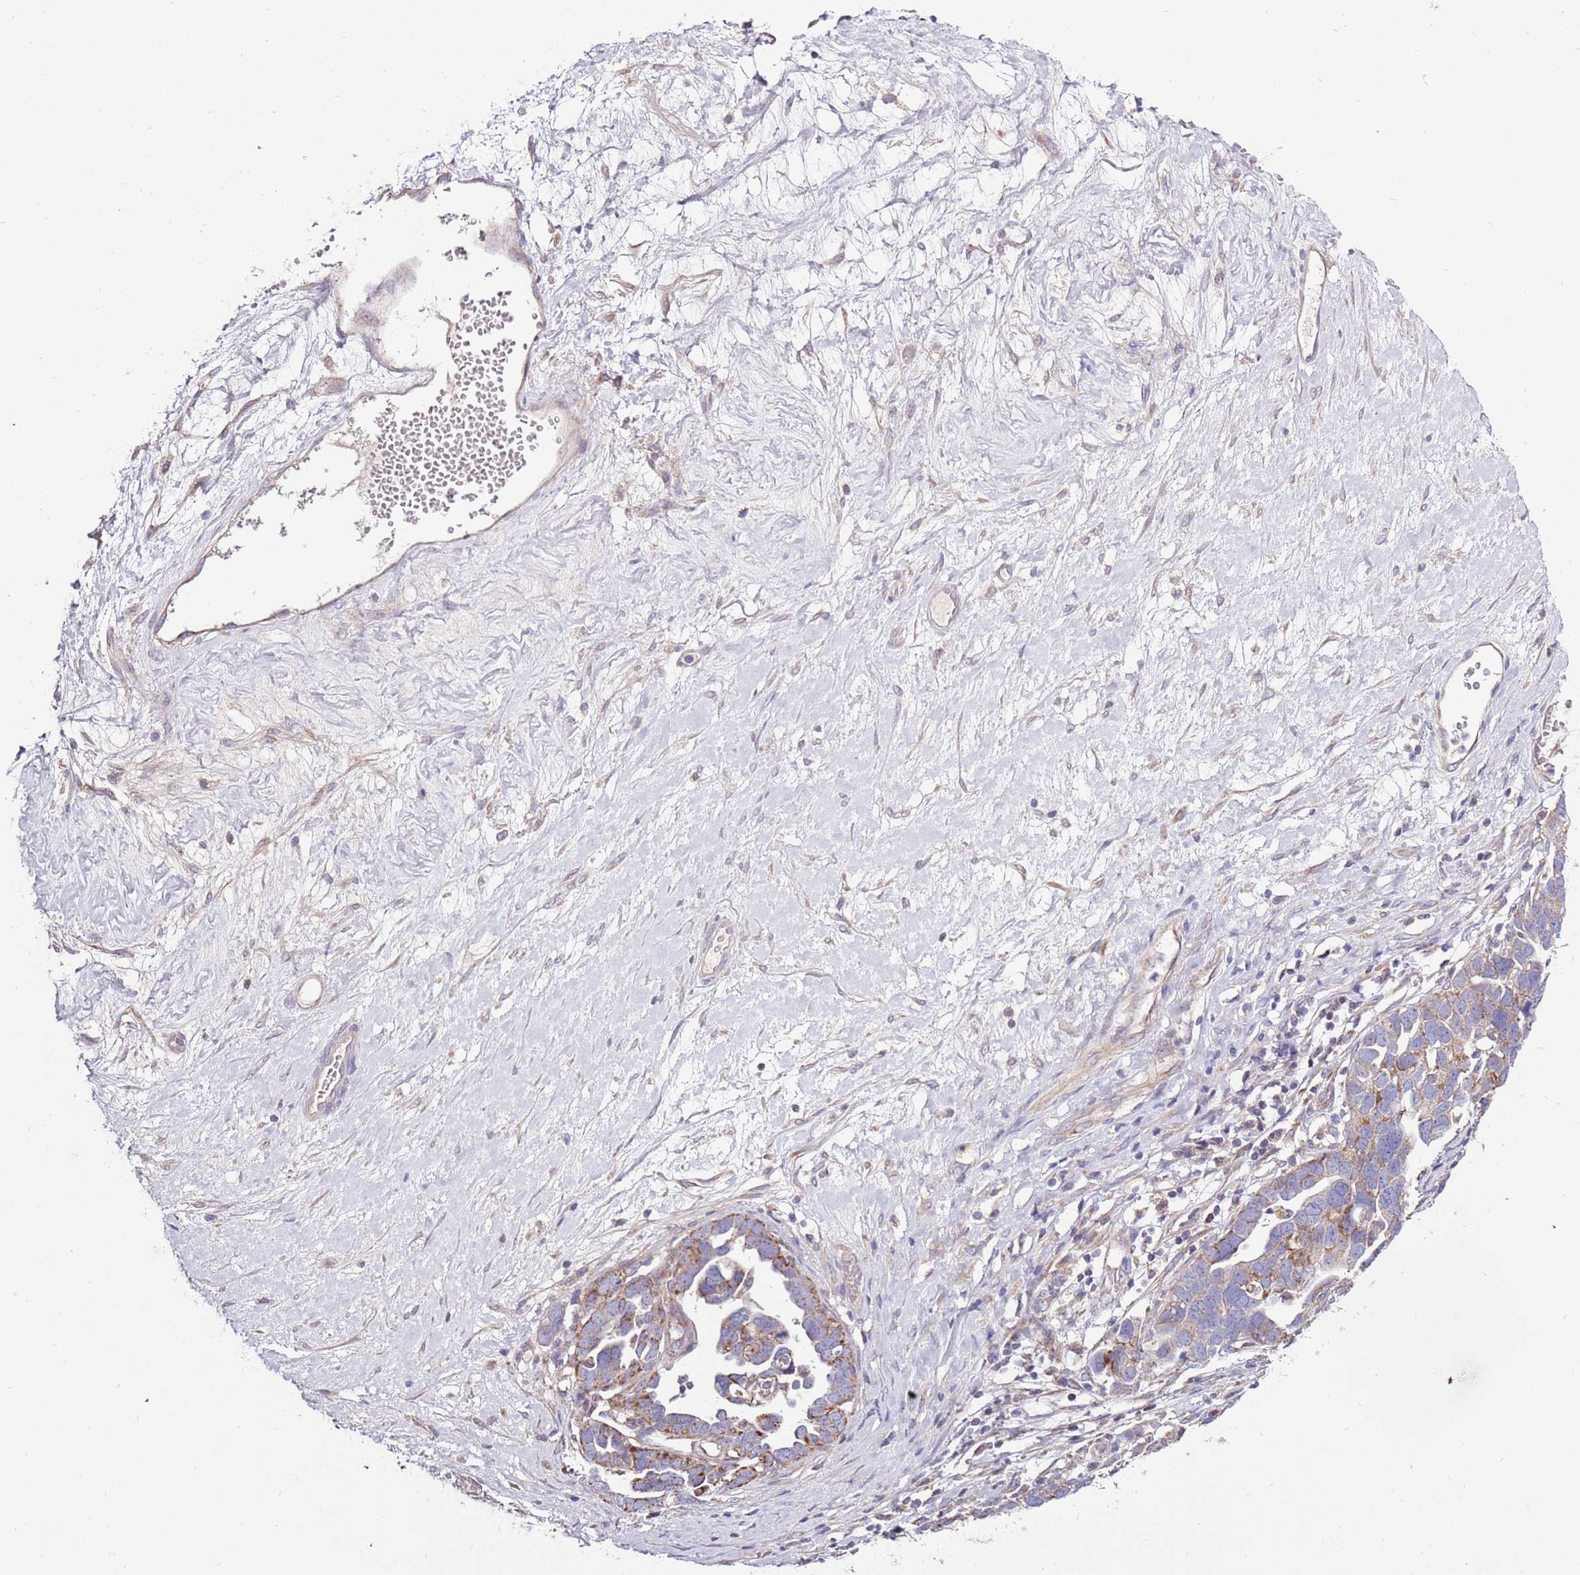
{"staining": {"intensity": "moderate", "quantity": "25%-75%", "location": "cytoplasmic/membranous"}, "tissue": "ovarian cancer", "cell_type": "Tumor cells", "image_type": "cancer", "snomed": [{"axis": "morphology", "description": "Cystadenocarcinoma, serous, NOS"}, {"axis": "topography", "description": "Ovary"}], "caption": "The image demonstrates staining of serous cystadenocarcinoma (ovarian), revealing moderate cytoplasmic/membranous protein staining (brown color) within tumor cells.", "gene": "SMG1", "patient": {"sex": "female", "age": 54}}